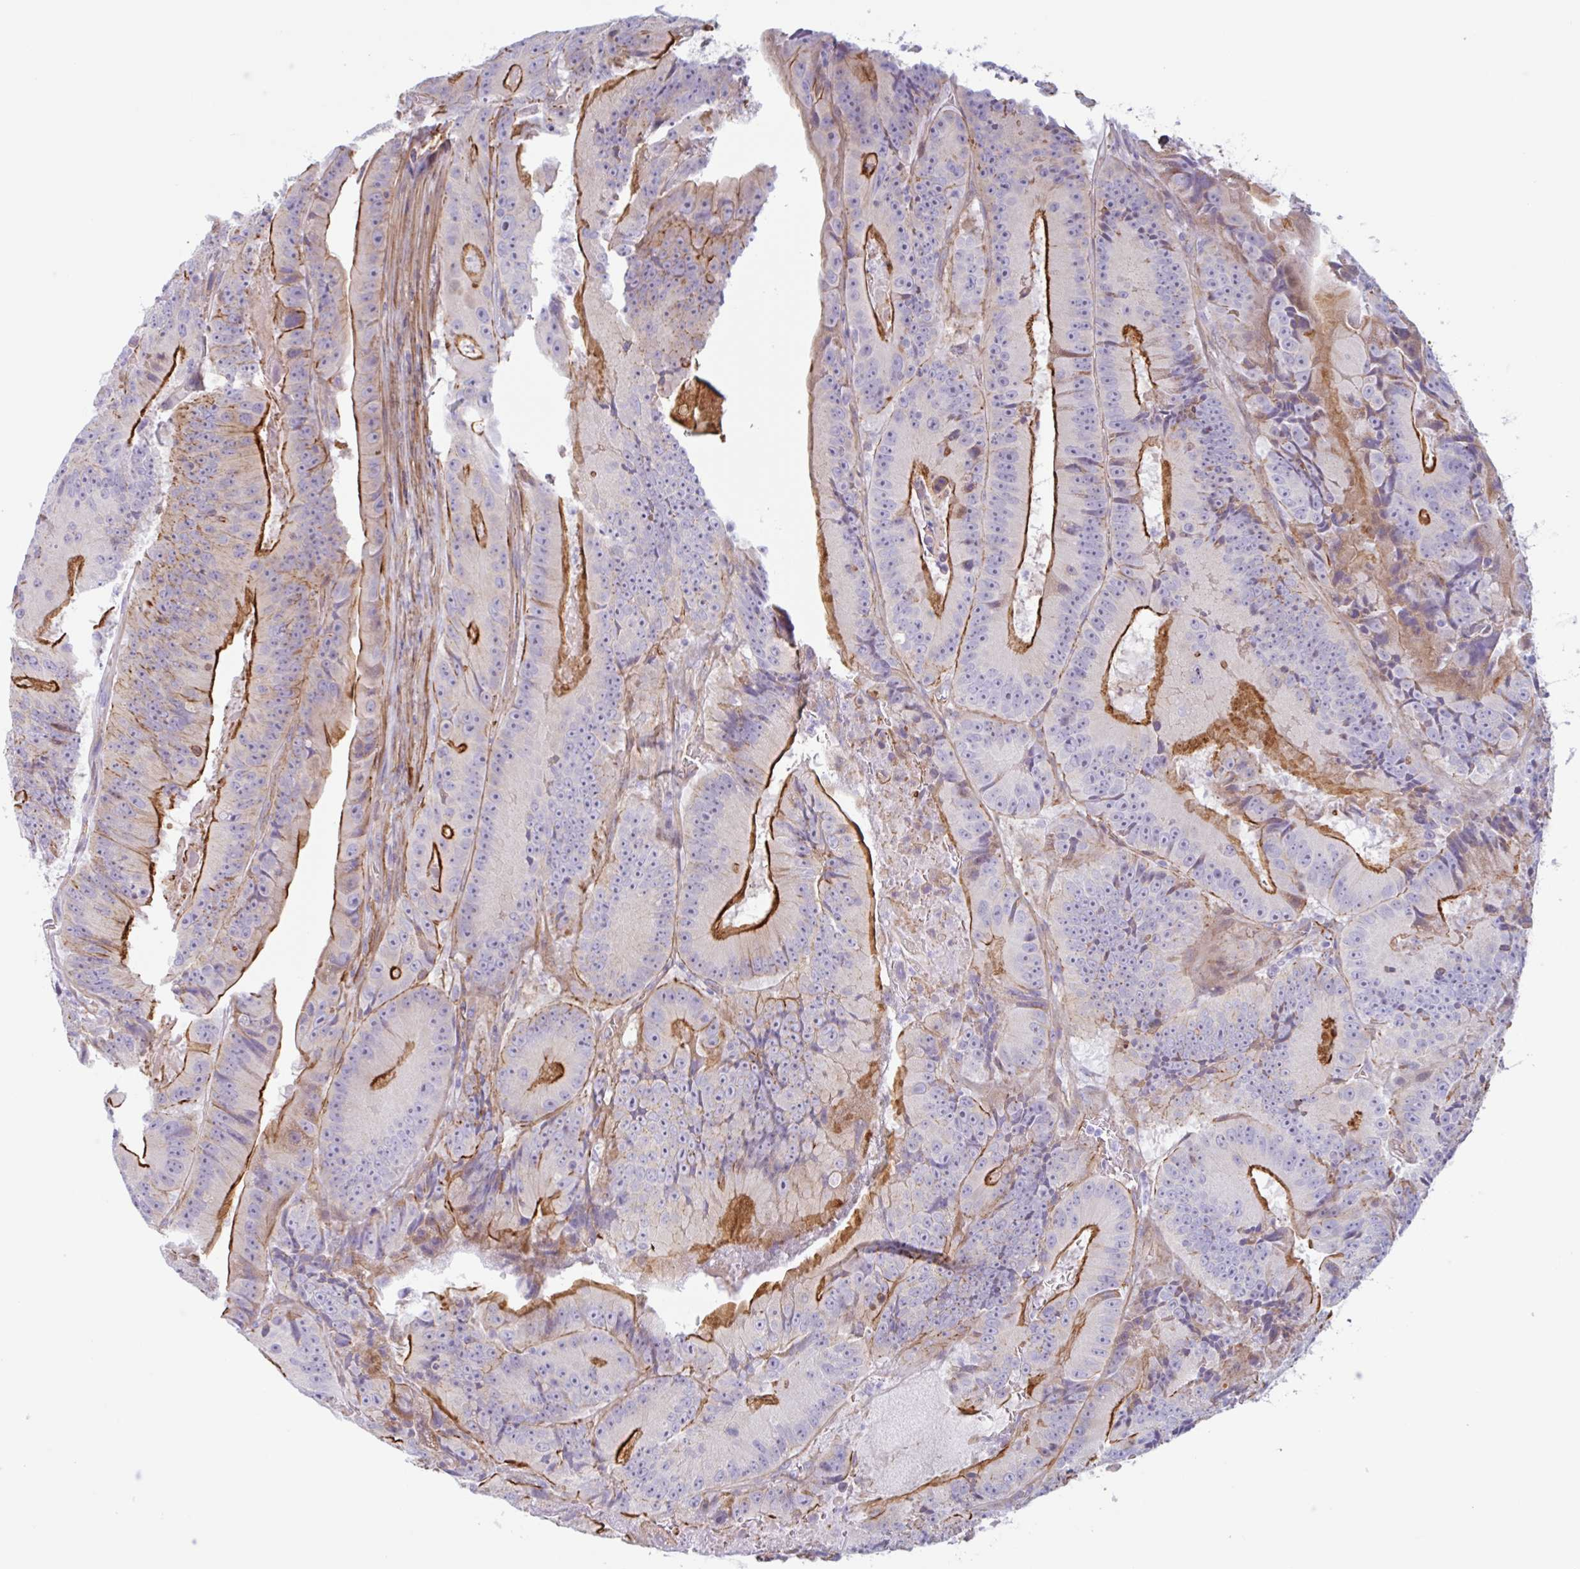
{"staining": {"intensity": "strong", "quantity": "25%-75%", "location": "cytoplasmic/membranous"}, "tissue": "colorectal cancer", "cell_type": "Tumor cells", "image_type": "cancer", "snomed": [{"axis": "morphology", "description": "Adenocarcinoma, NOS"}, {"axis": "topography", "description": "Colon"}], "caption": "IHC image of colorectal cancer stained for a protein (brown), which shows high levels of strong cytoplasmic/membranous positivity in about 25%-75% of tumor cells.", "gene": "MYH10", "patient": {"sex": "female", "age": 86}}